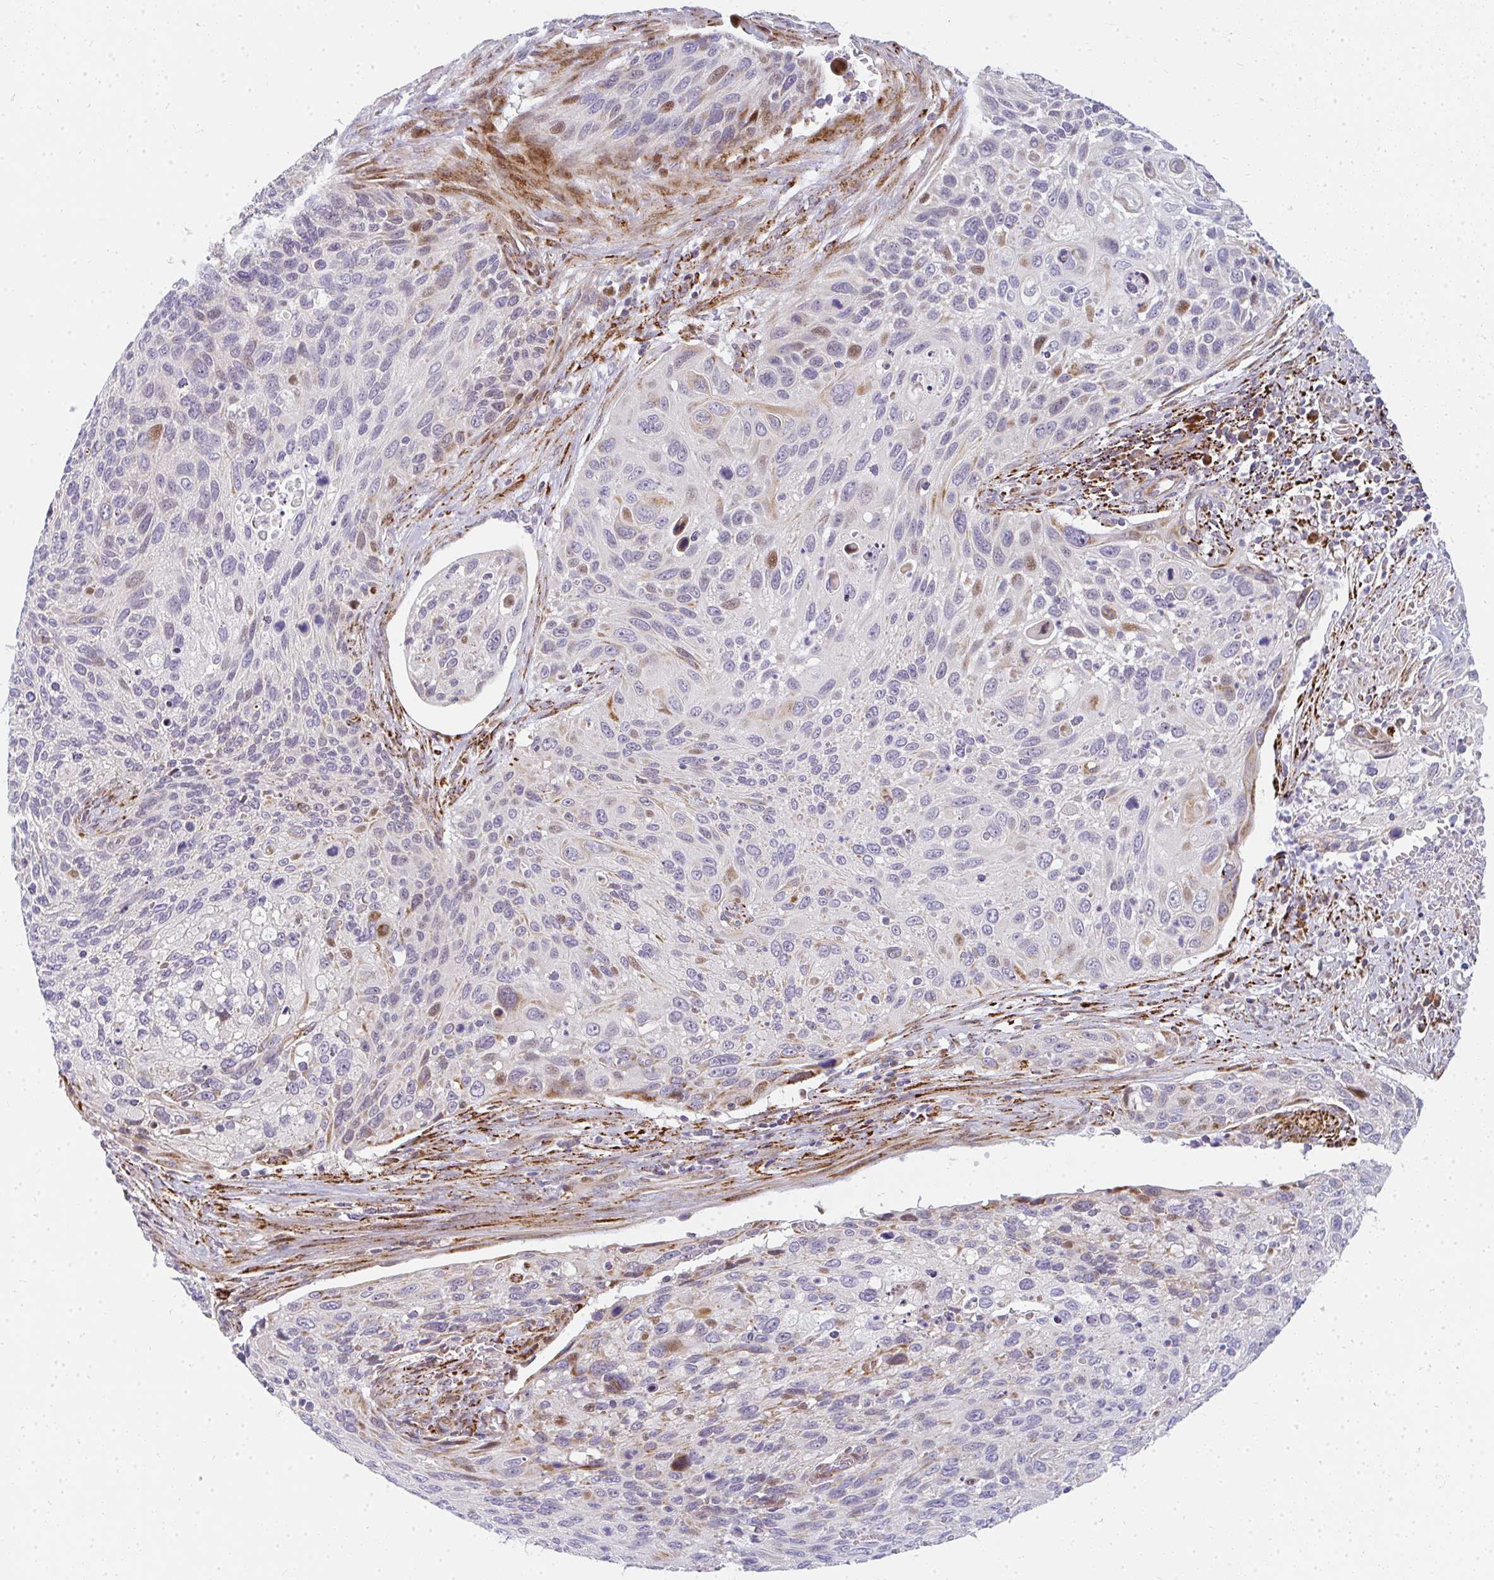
{"staining": {"intensity": "moderate", "quantity": "<25%", "location": "cytoplasmic/membranous,nuclear"}, "tissue": "cervical cancer", "cell_type": "Tumor cells", "image_type": "cancer", "snomed": [{"axis": "morphology", "description": "Squamous cell carcinoma, NOS"}, {"axis": "topography", "description": "Cervix"}], "caption": "Immunohistochemistry (IHC) image of human squamous cell carcinoma (cervical) stained for a protein (brown), which displays low levels of moderate cytoplasmic/membranous and nuclear expression in about <25% of tumor cells.", "gene": "PLA2G5", "patient": {"sex": "female", "age": 70}}